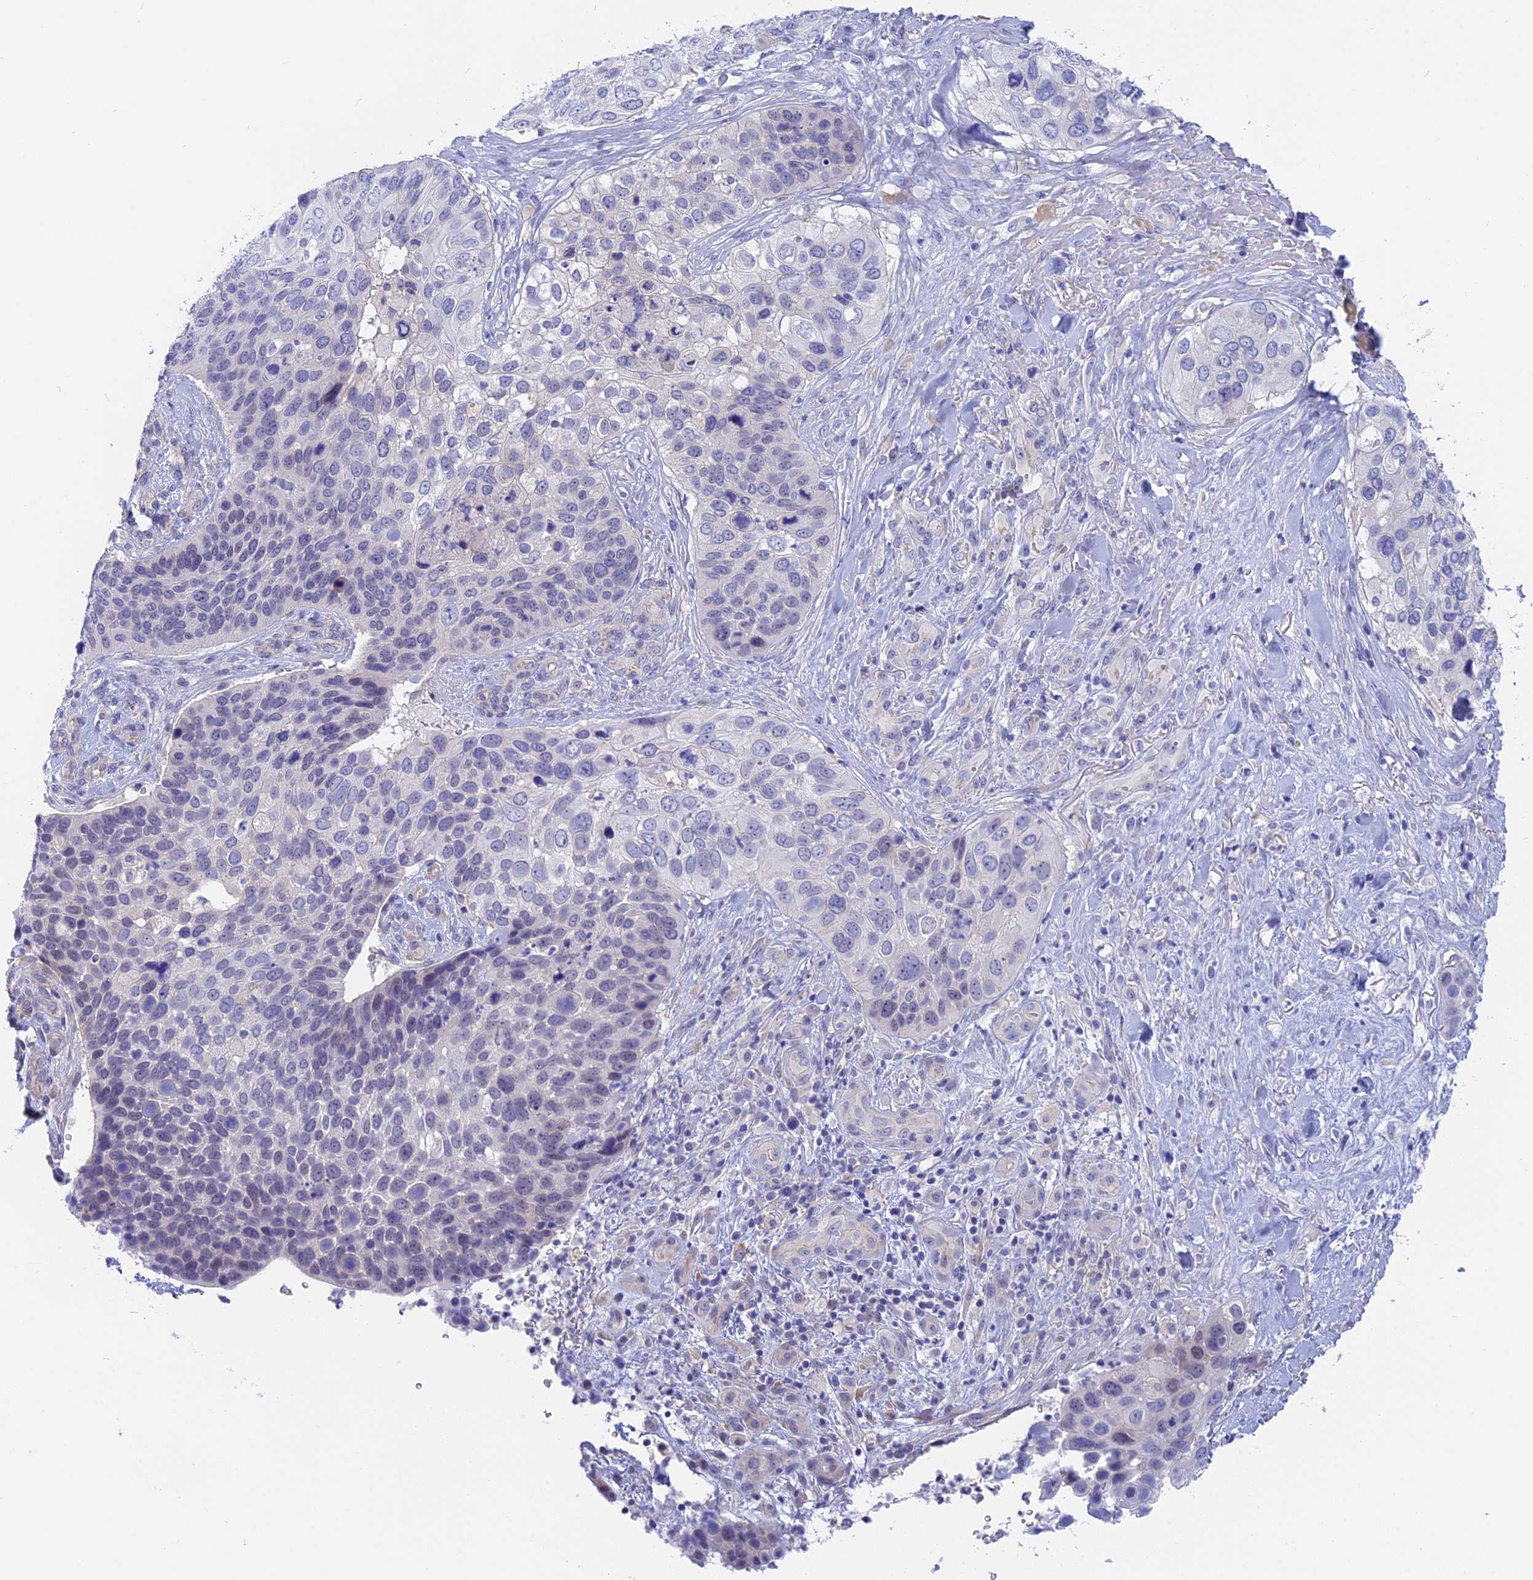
{"staining": {"intensity": "negative", "quantity": "none", "location": "none"}, "tissue": "skin cancer", "cell_type": "Tumor cells", "image_type": "cancer", "snomed": [{"axis": "morphology", "description": "Basal cell carcinoma"}, {"axis": "topography", "description": "Skin"}], "caption": "A high-resolution photomicrograph shows immunohistochemistry staining of basal cell carcinoma (skin), which shows no significant expression in tumor cells.", "gene": "GLB1L", "patient": {"sex": "female", "age": 74}}